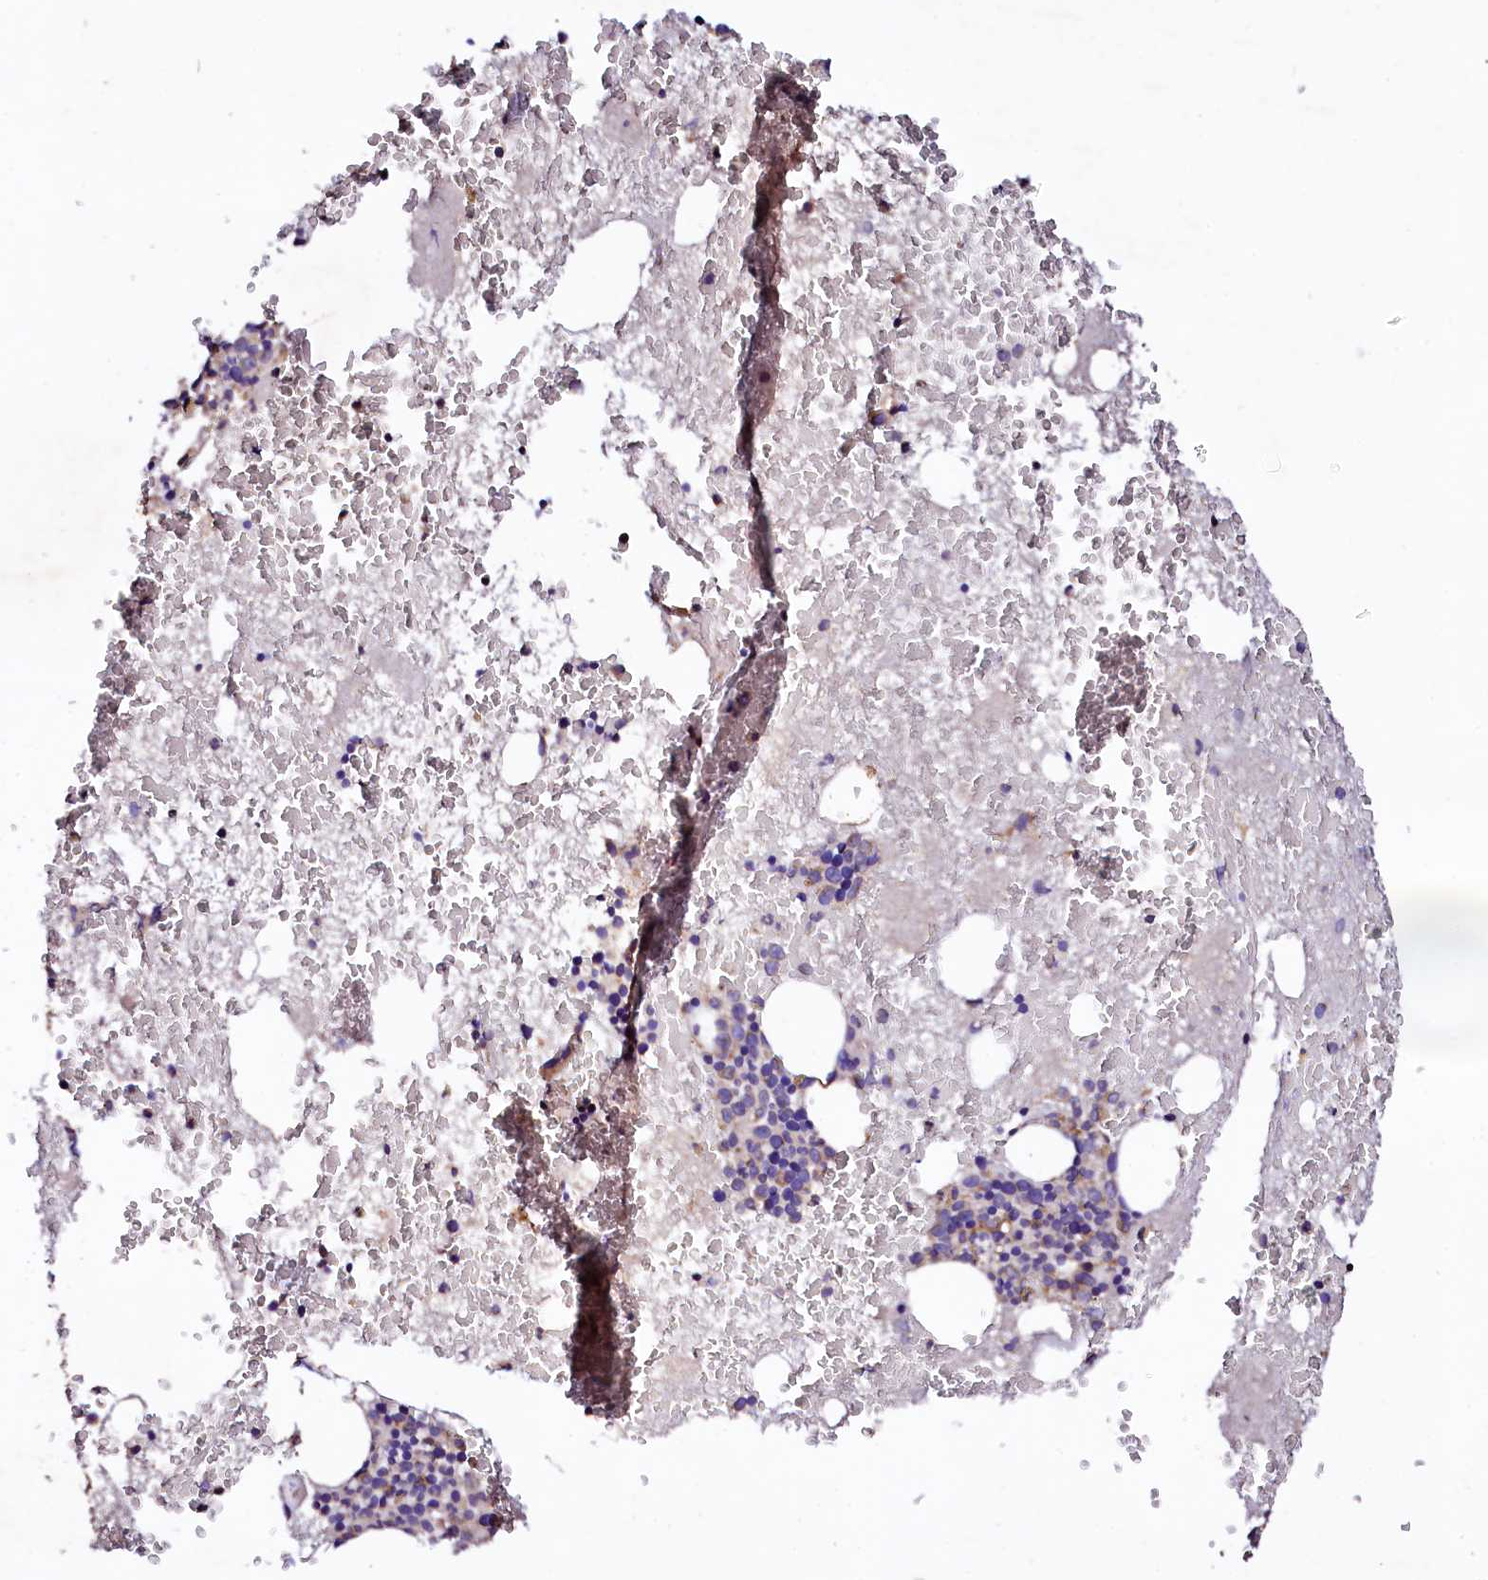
{"staining": {"intensity": "weak", "quantity": "<25%", "location": "cytoplasmic/membranous"}, "tissue": "bone marrow", "cell_type": "Hematopoietic cells", "image_type": "normal", "snomed": [{"axis": "morphology", "description": "Normal tissue, NOS"}, {"axis": "topography", "description": "Bone marrow"}], "caption": "Hematopoietic cells show no significant protein expression in unremarkable bone marrow. (DAB (3,3'-diaminobenzidine) IHC, high magnification).", "gene": "ST3GAL1", "patient": {"sex": "male", "age": 89}}